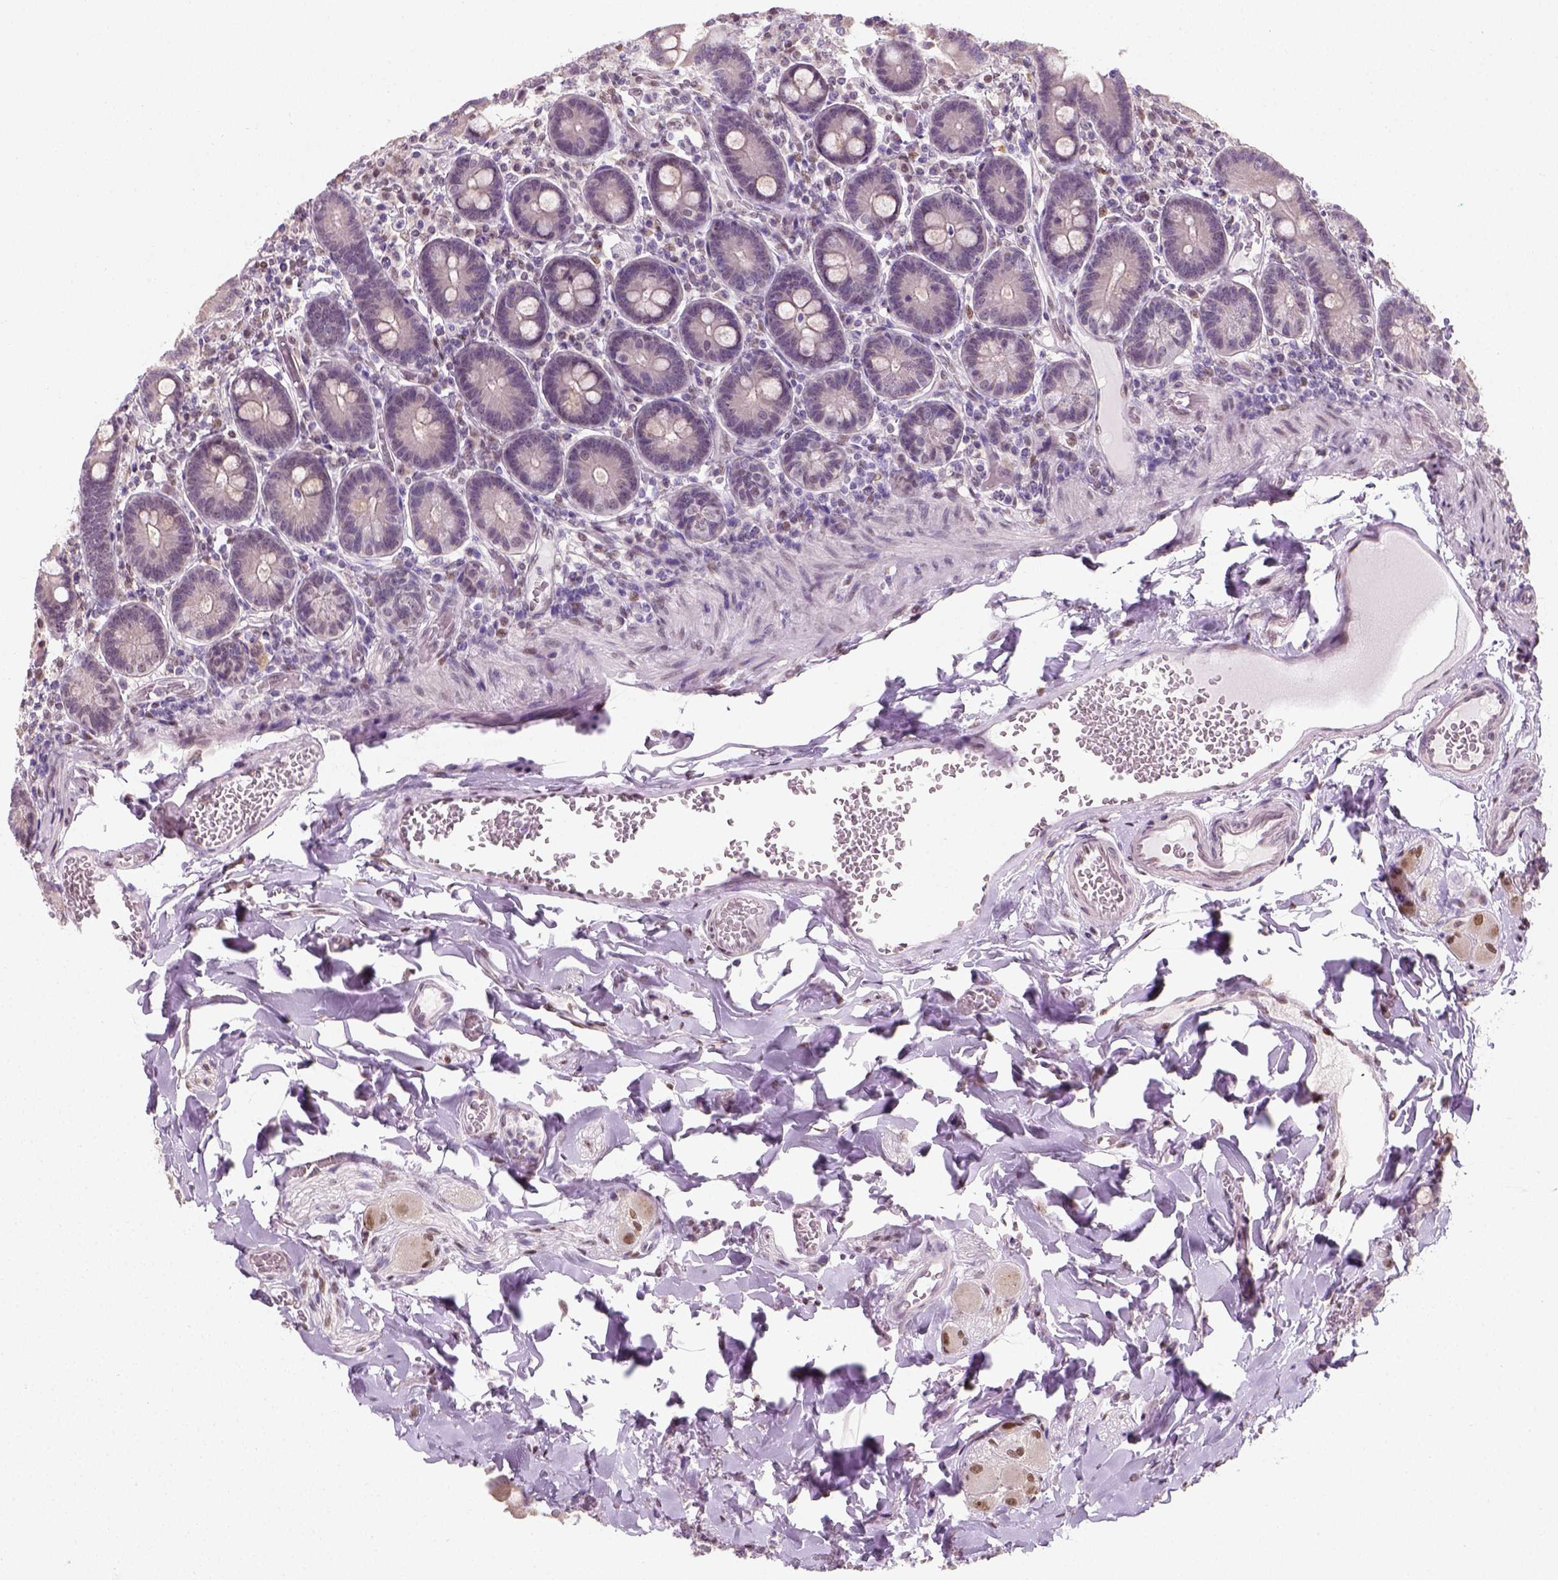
{"staining": {"intensity": "negative", "quantity": "none", "location": "none"}, "tissue": "duodenum", "cell_type": "Glandular cells", "image_type": "normal", "snomed": [{"axis": "morphology", "description": "Normal tissue, NOS"}, {"axis": "topography", "description": "Duodenum"}], "caption": "Glandular cells are negative for brown protein staining in unremarkable duodenum.", "gene": "C1orf112", "patient": {"sex": "female", "age": 62}}